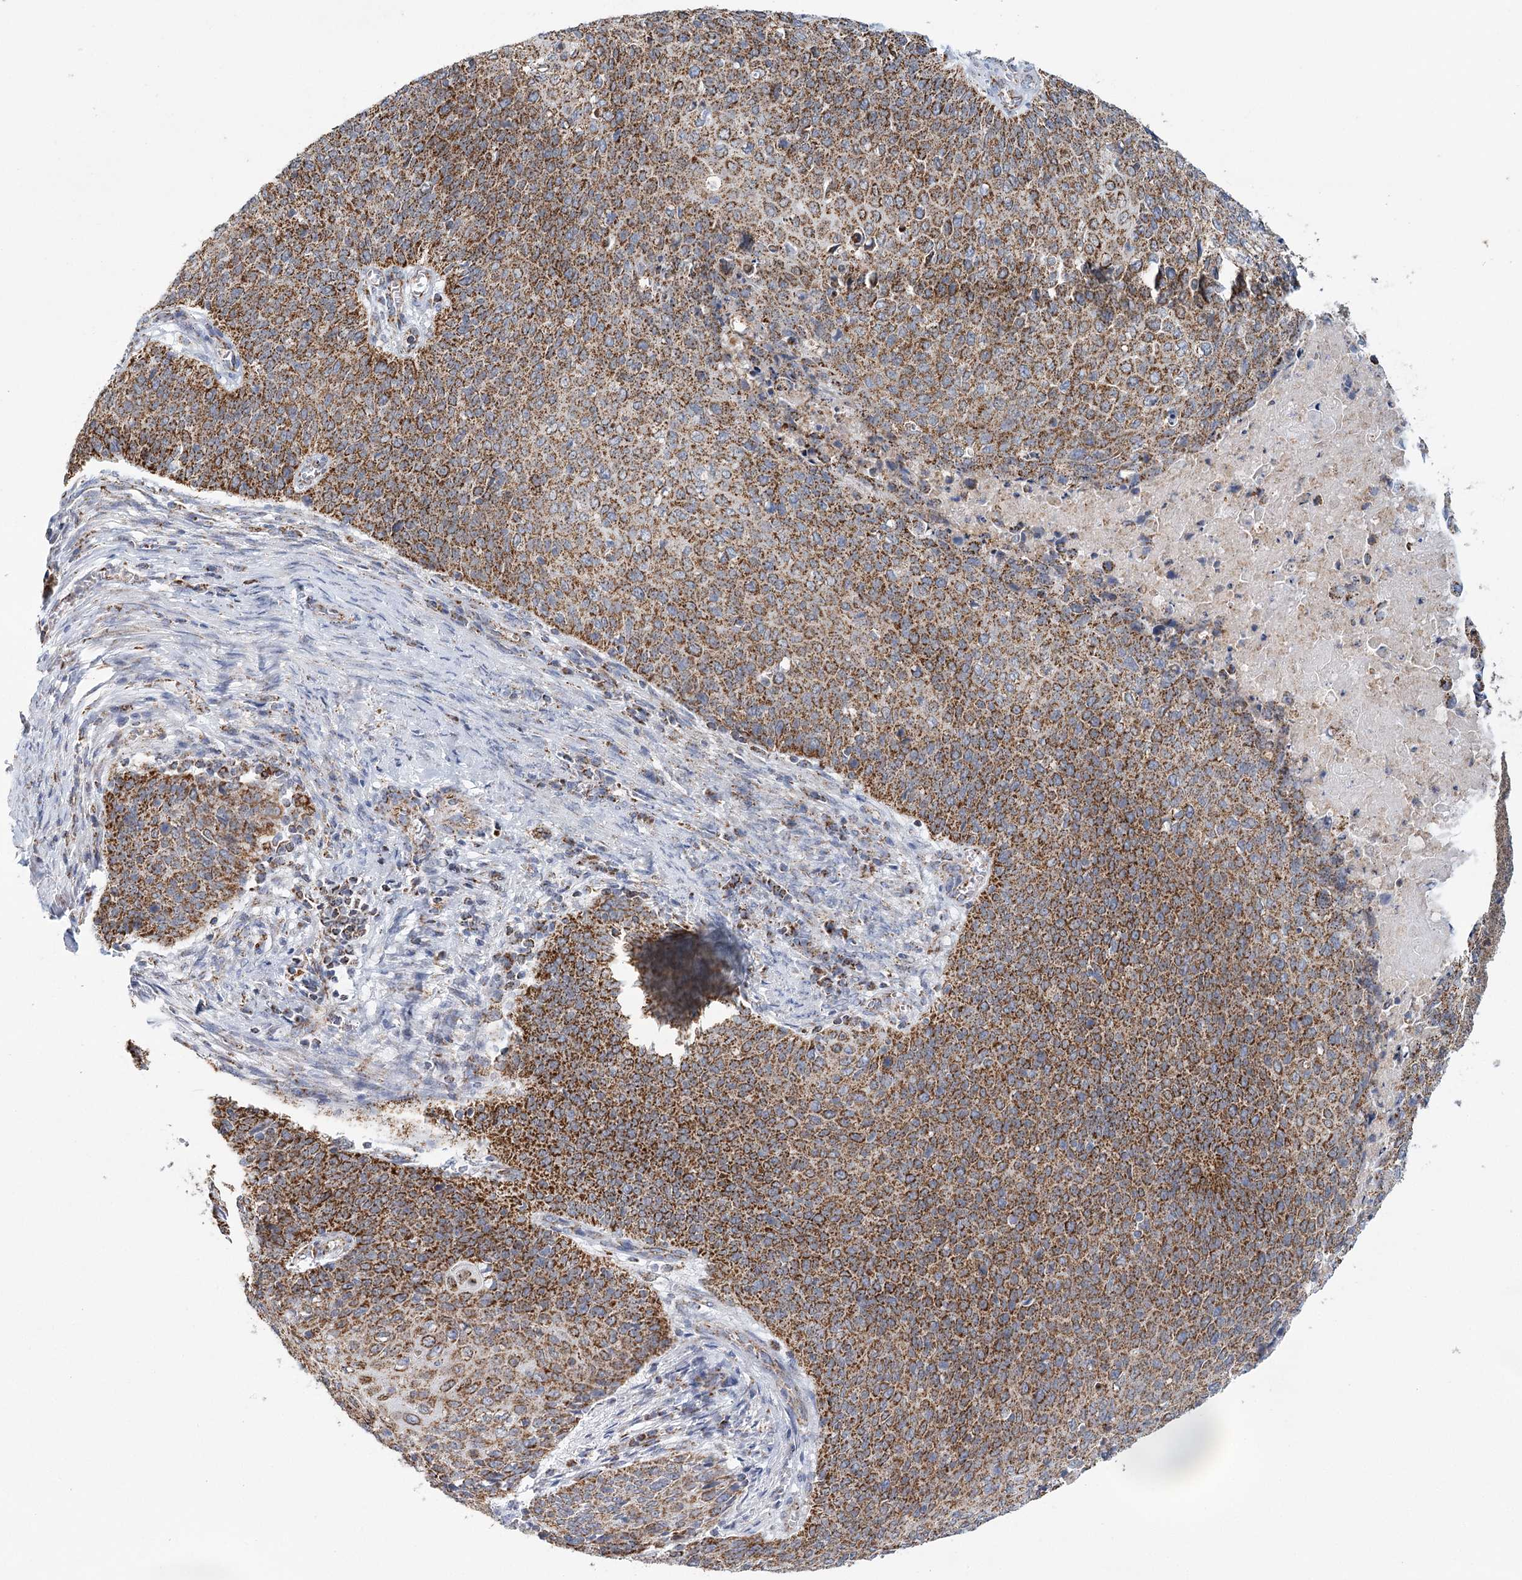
{"staining": {"intensity": "strong", "quantity": ">75%", "location": "cytoplasmic/membranous"}, "tissue": "cervical cancer", "cell_type": "Tumor cells", "image_type": "cancer", "snomed": [{"axis": "morphology", "description": "Squamous cell carcinoma, NOS"}, {"axis": "topography", "description": "Cervix"}], "caption": "An image showing strong cytoplasmic/membranous positivity in about >75% of tumor cells in cervical cancer, as visualized by brown immunohistochemical staining.", "gene": "LSS", "patient": {"sex": "female", "age": 39}}